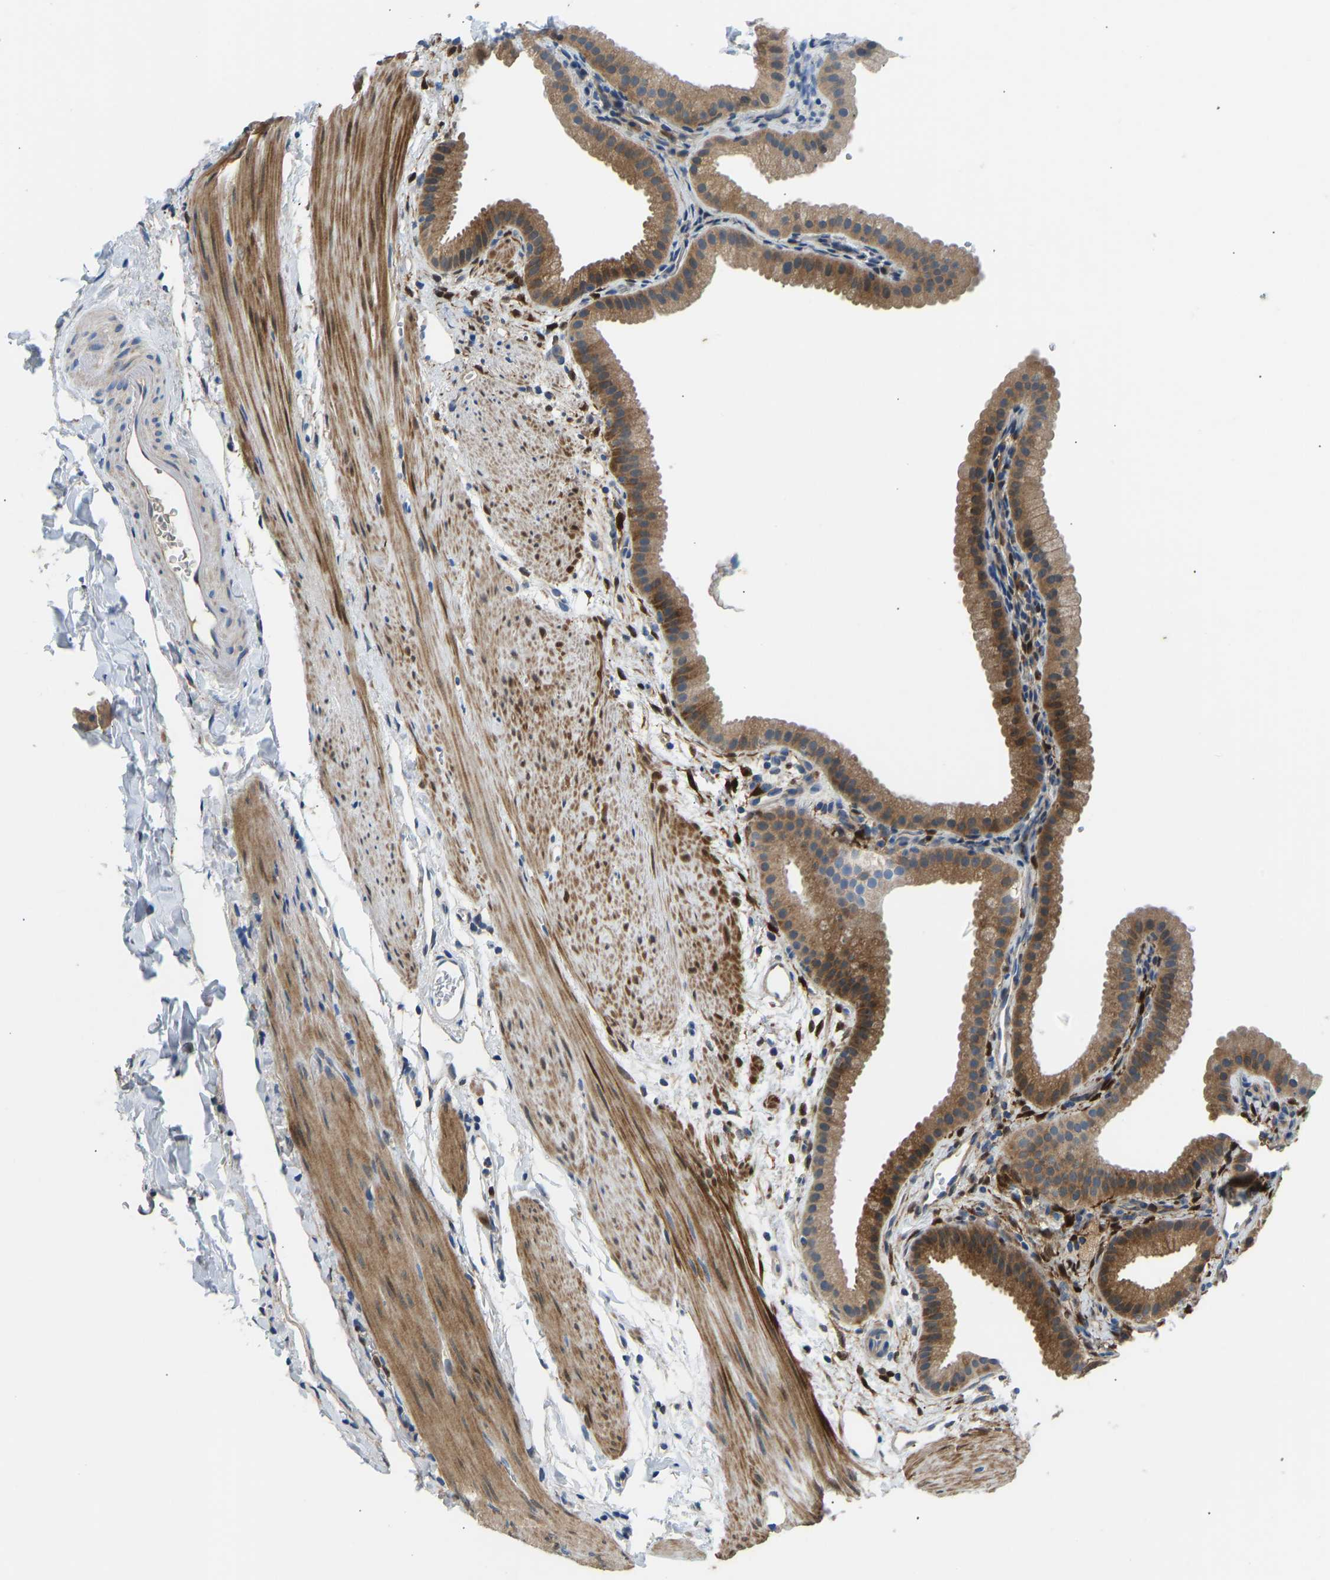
{"staining": {"intensity": "moderate", "quantity": ">75%", "location": "cytoplasmic/membranous"}, "tissue": "gallbladder", "cell_type": "Glandular cells", "image_type": "normal", "snomed": [{"axis": "morphology", "description": "Normal tissue, NOS"}, {"axis": "topography", "description": "Gallbladder"}], "caption": "IHC micrograph of normal gallbladder: gallbladder stained using IHC displays medium levels of moderate protein expression localized specifically in the cytoplasmic/membranous of glandular cells, appearing as a cytoplasmic/membranous brown color.", "gene": "RBP1", "patient": {"sex": "female", "age": 64}}